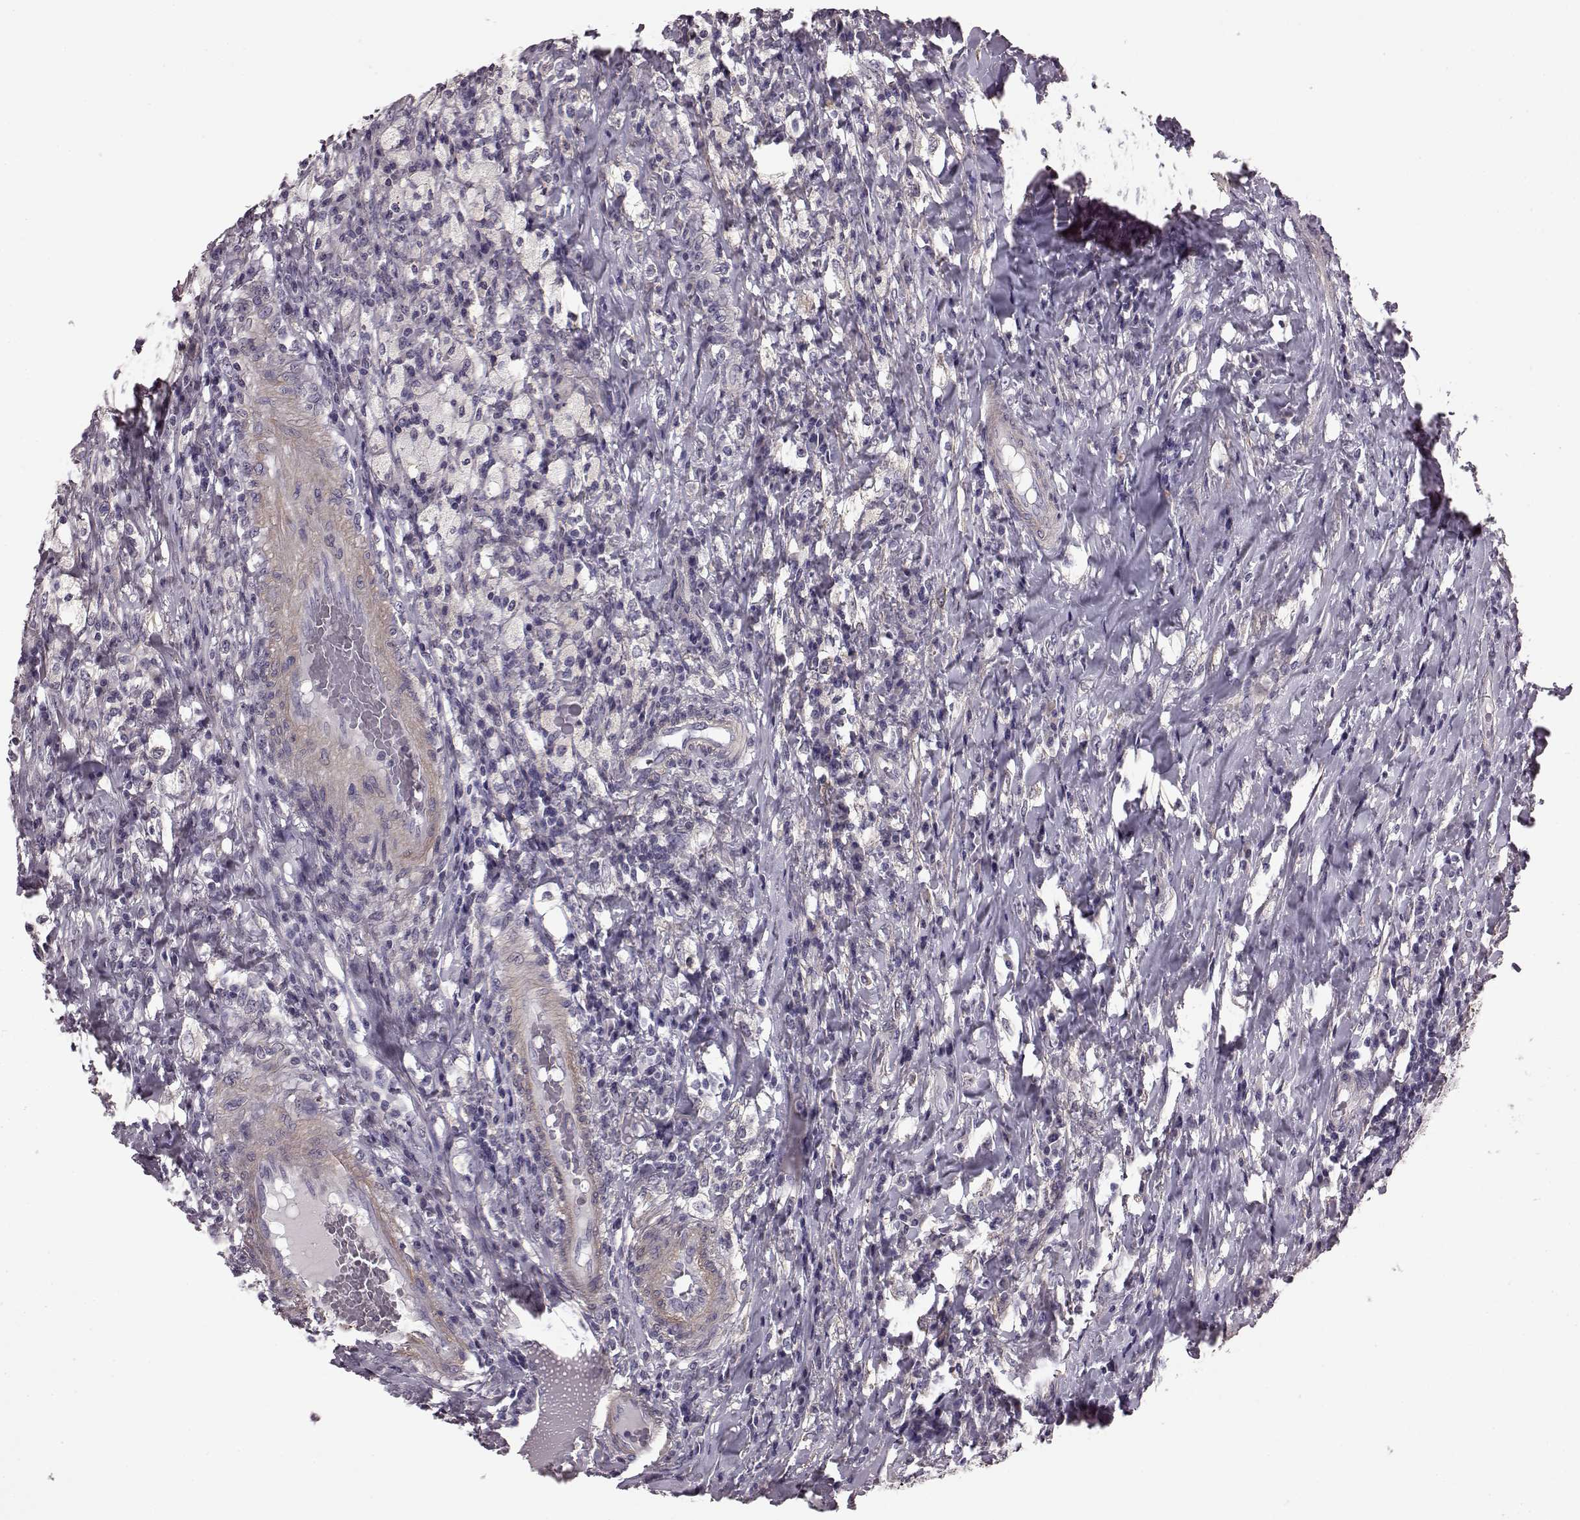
{"staining": {"intensity": "negative", "quantity": "none", "location": "none"}, "tissue": "testis cancer", "cell_type": "Tumor cells", "image_type": "cancer", "snomed": [{"axis": "morphology", "description": "Necrosis, NOS"}, {"axis": "morphology", "description": "Carcinoma, Embryonal, NOS"}, {"axis": "topography", "description": "Testis"}], "caption": "Tumor cells are negative for brown protein staining in testis embryonal carcinoma.", "gene": "GRK1", "patient": {"sex": "male", "age": 19}}